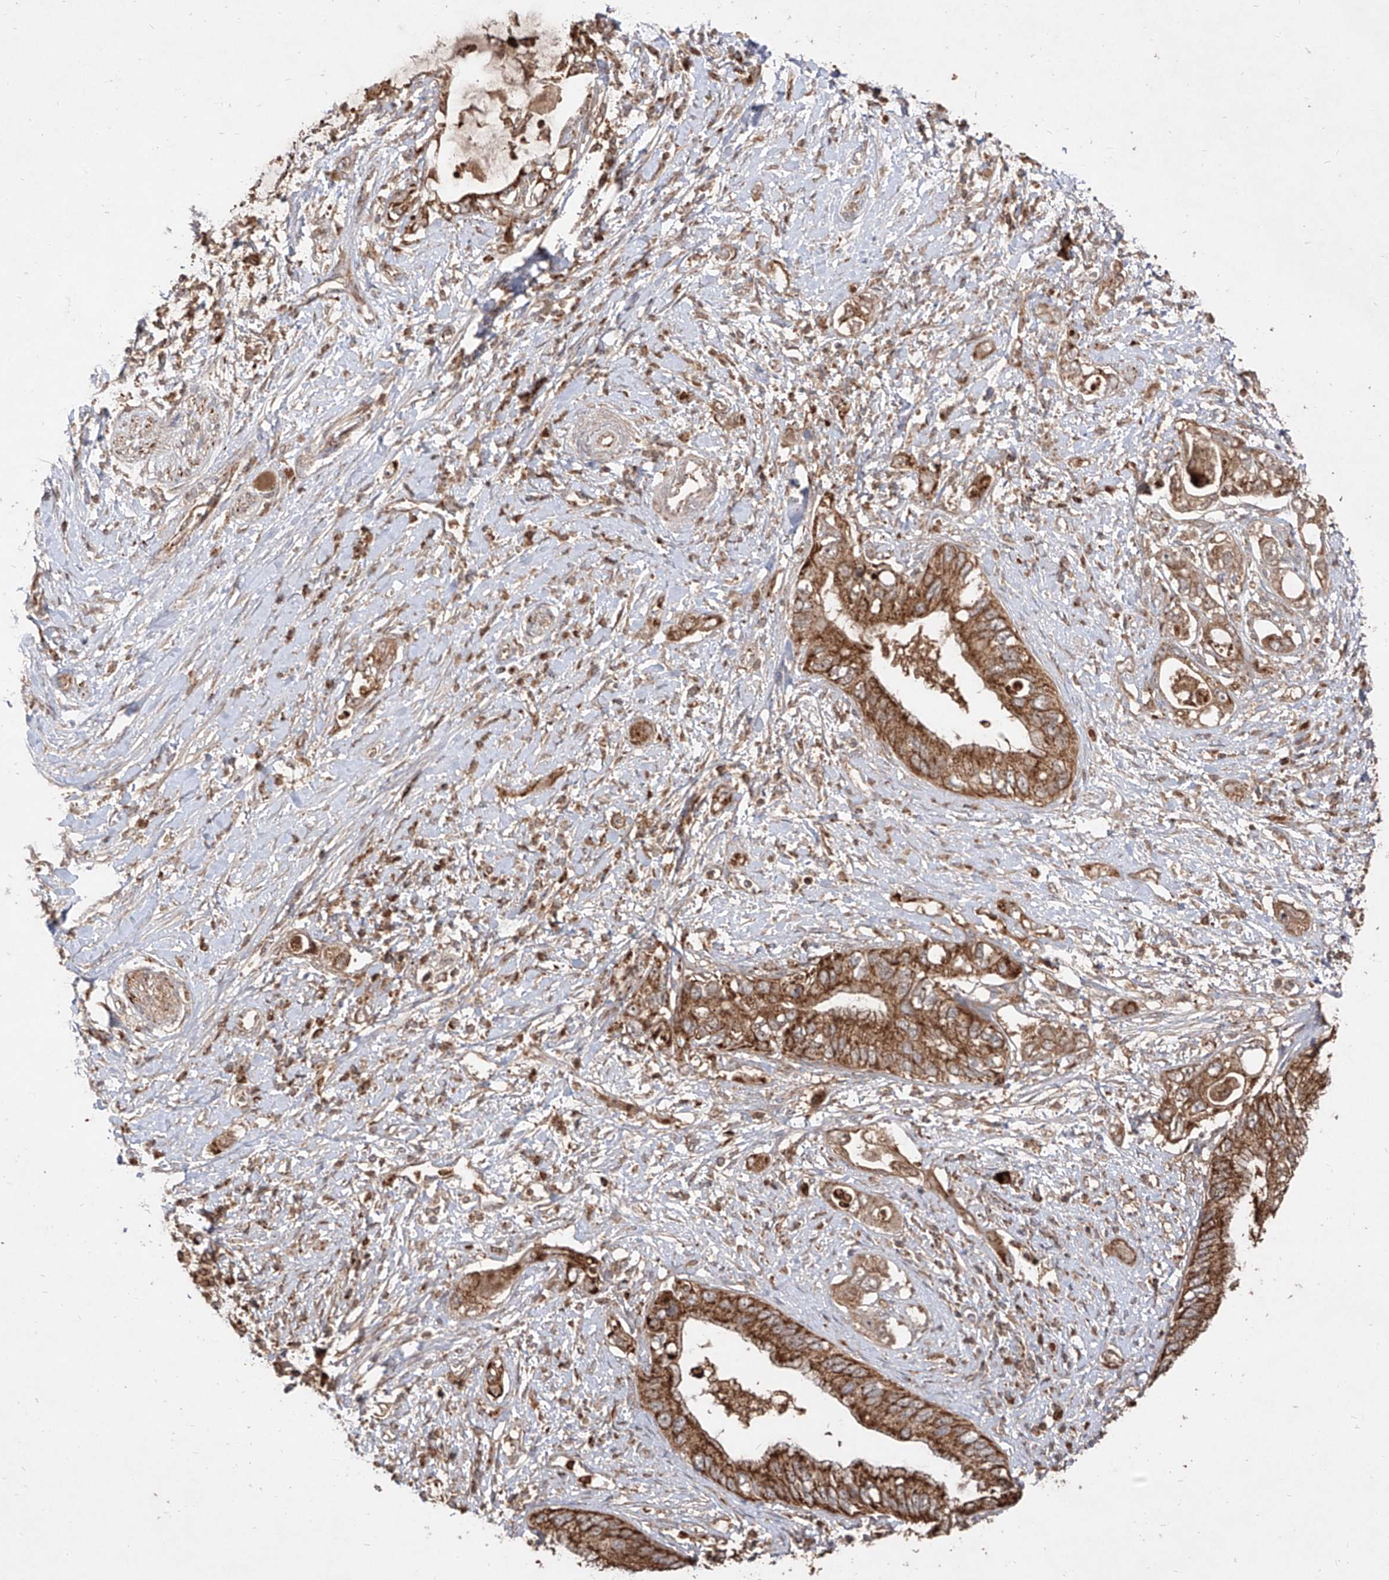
{"staining": {"intensity": "strong", "quantity": ">75%", "location": "cytoplasmic/membranous"}, "tissue": "pancreatic cancer", "cell_type": "Tumor cells", "image_type": "cancer", "snomed": [{"axis": "morphology", "description": "Inflammation, NOS"}, {"axis": "morphology", "description": "Adenocarcinoma, NOS"}, {"axis": "topography", "description": "Pancreas"}], "caption": "This micrograph shows IHC staining of pancreatic cancer (adenocarcinoma), with high strong cytoplasmic/membranous positivity in about >75% of tumor cells.", "gene": "AIM2", "patient": {"sex": "female", "age": 56}}